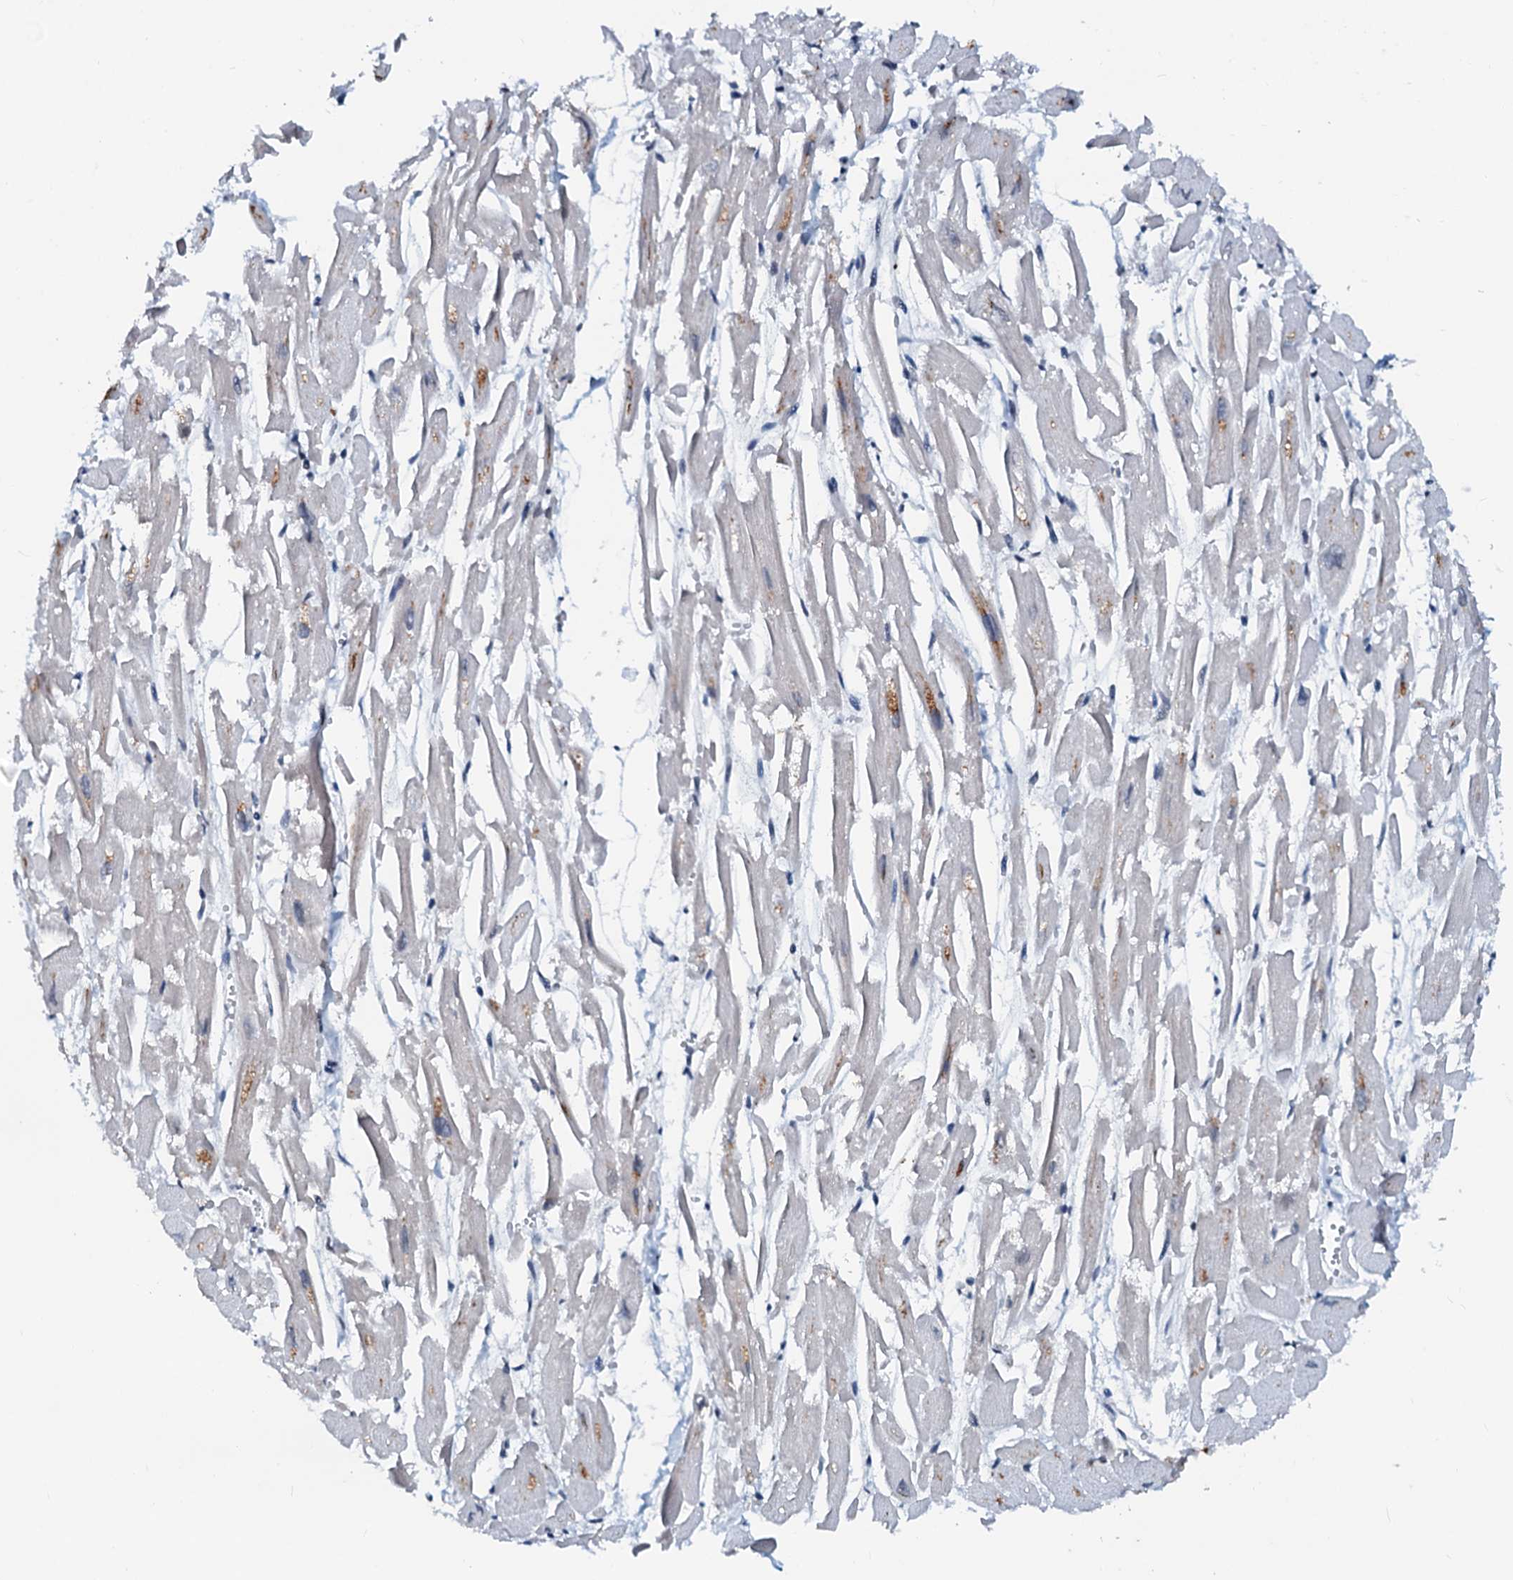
{"staining": {"intensity": "moderate", "quantity": "<25%", "location": "cytoplasmic/membranous"}, "tissue": "heart muscle", "cell_type": "Cardiomyocytes", "image_type": "normal", "snomed": [{"axis": "morphology", "description": "Normal tissue, NOS"}, {"axis": "topography", "description": "Heart"}], "caption": "IHC histopathology image of normal human heart muscle stained for a protein (brown), which reveals low levels of moderate cytoplasmic/membranous expression in approximately <25% of cardiomyocytes.", "gene": "SNRPD1", "patient": {"sex": "male", "age": 54}}